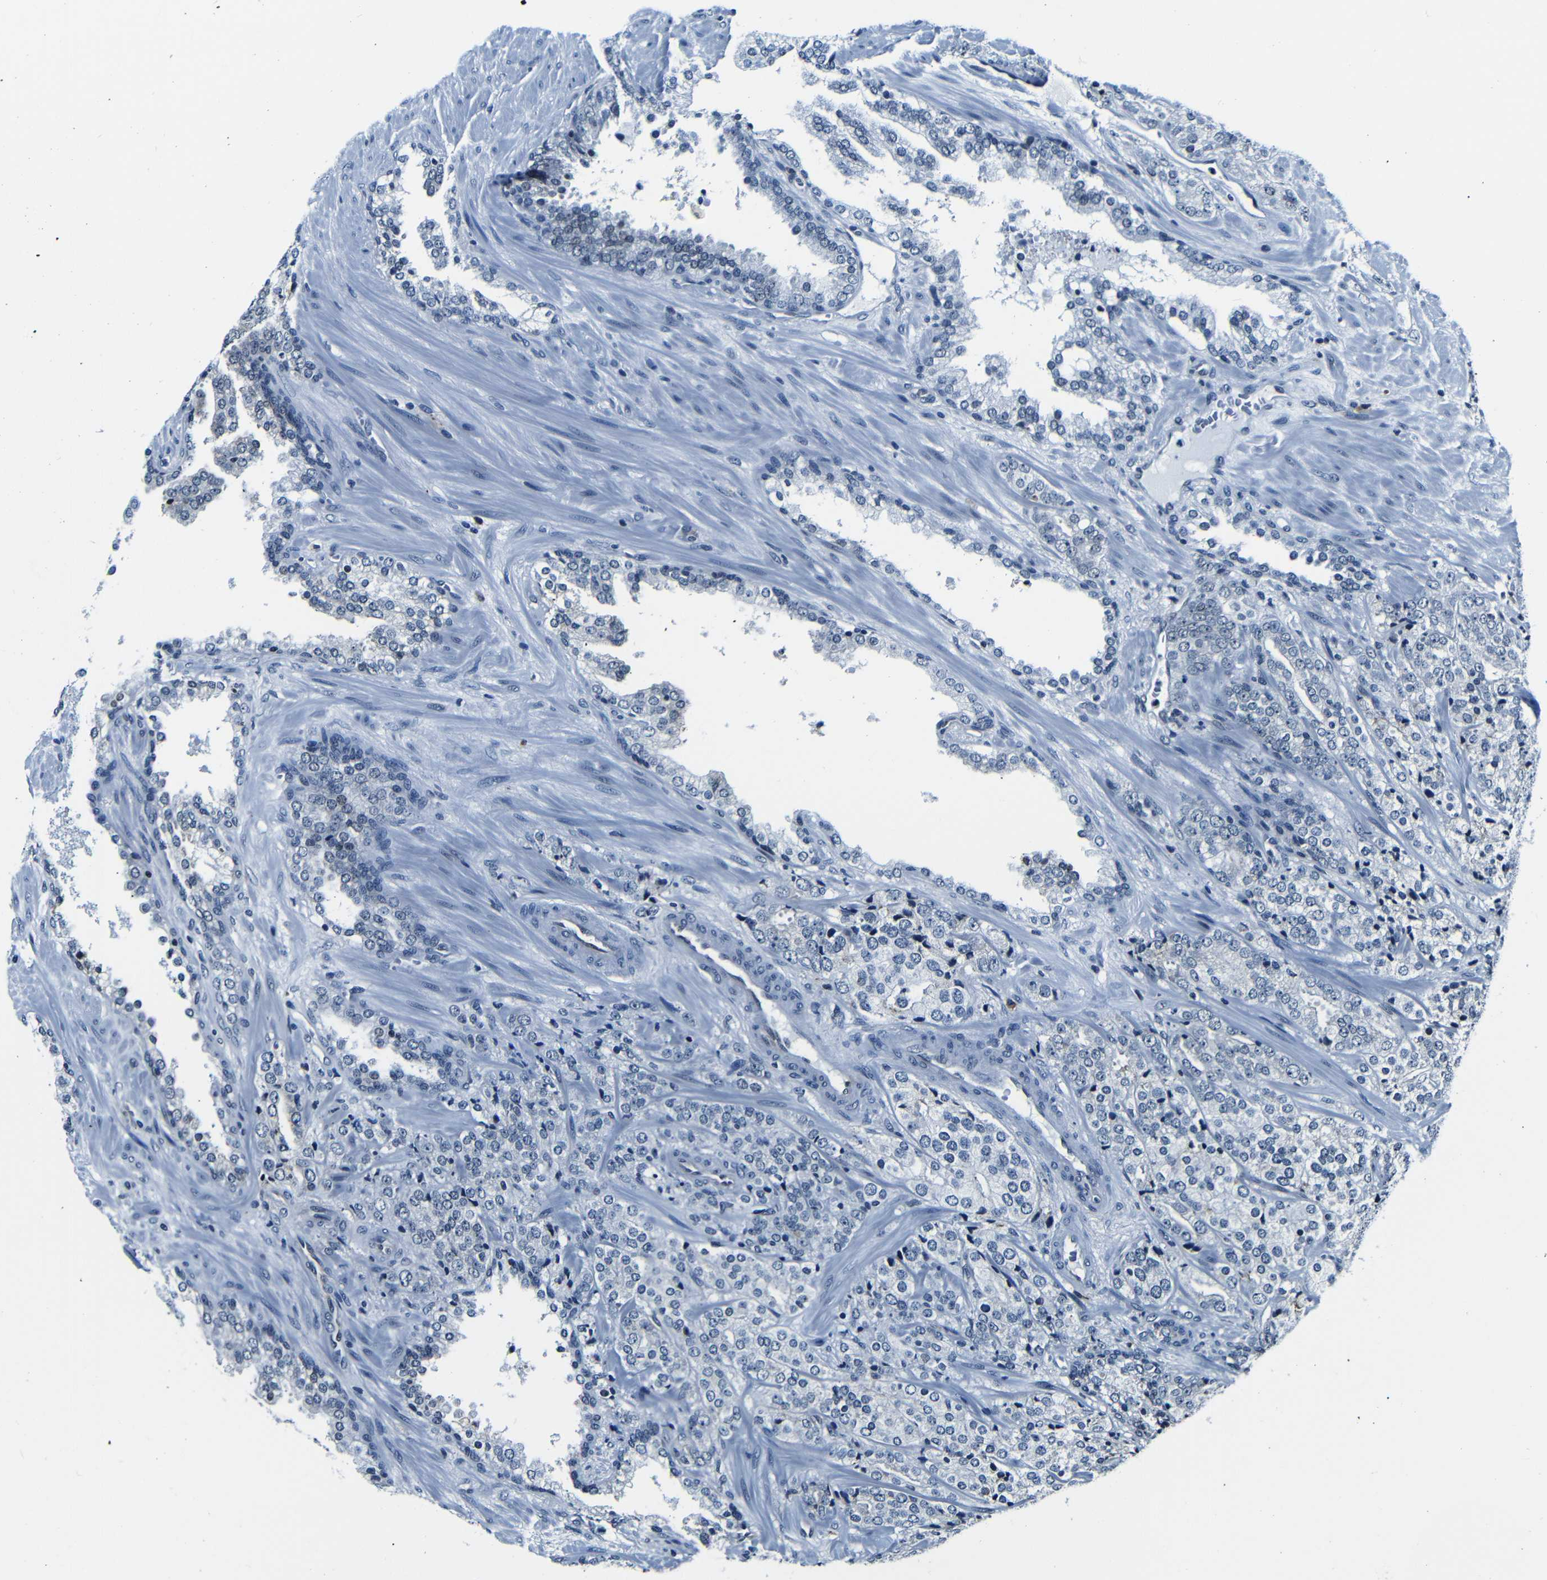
{"staining": {"intensity": "negative", "quantity": "none", "location": "none"}, "tissue": "prostate cancer", "cell_type": "Tumor cells", "image_type": "cancer", "snomed": [{"axis": "morphology", "description": "Adenocarcinoma, High grade"}, {"axis": "topography", "description": "Prostate"}], "caption": "Immunohistochemistry (IHC) of human prostate cancer demonstrates no positivity in tumor cells.", "gene": "NCBP3", "patient": {"sex": "male", "age": 71}}